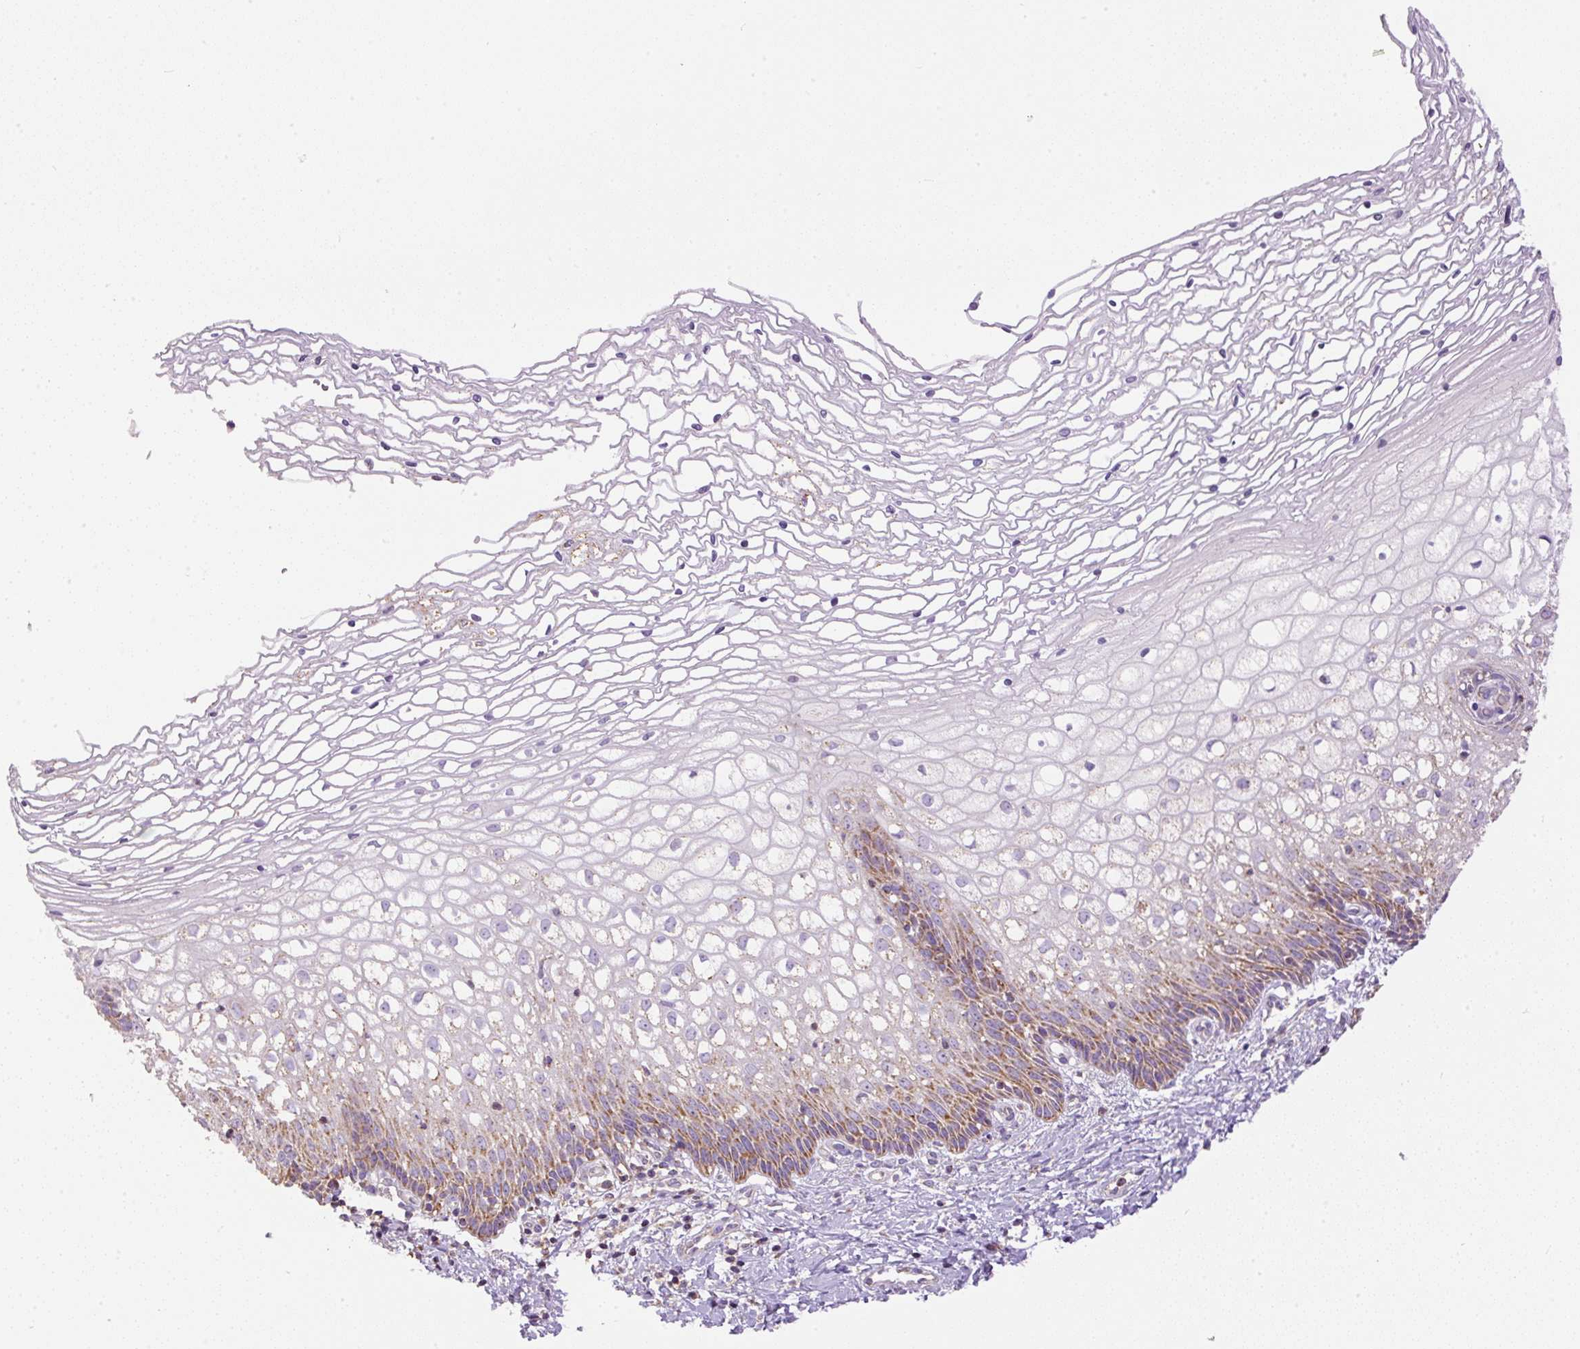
{"staining": {"intensity": "moderate", "quantity": ">75%", "location": "cytoplasmic/membranous"}, "tissue": "cervix", "cell_type": "Glandular cells", "image_type": "normal", "snomed": [{"axis": "morphology", "description": "Normal tissue, NOS"}, {"axis": "topography", "description": "Cervix"}], "caption": "Glandular cells demonstrate medium levels of moderate cytoplasmic/membranous positivity in approximately >75% of cells in normal human cervix.", "gene": "NDUFAF2", "patient": {"sex": "female", "age": 36}}